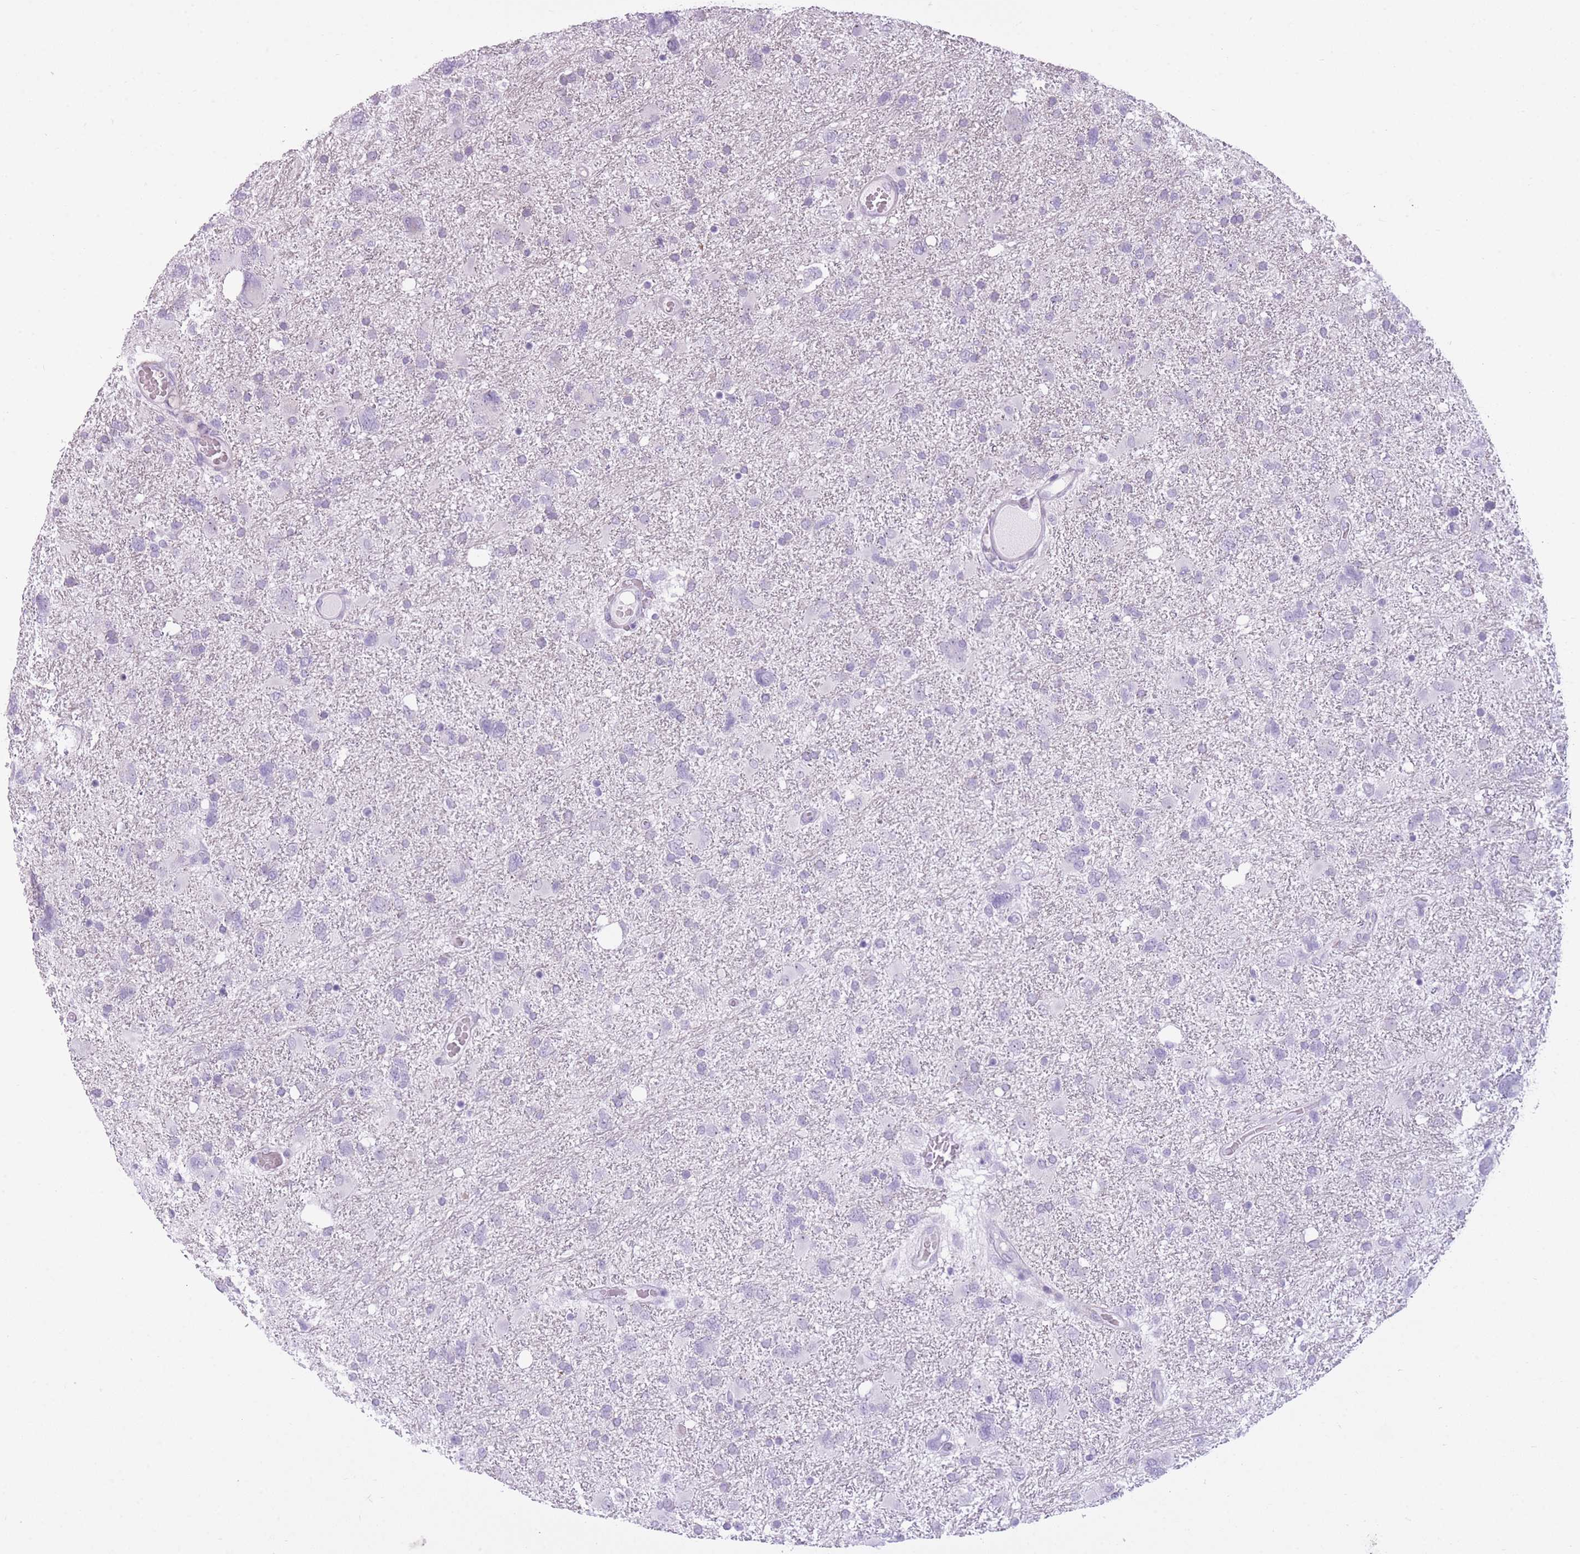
{"staining": {"intensity": "negative", "quantity": "none", "location": "none"}, "tissue": "glioma", "cell_type": "Tumor cells", "image_type": "cancer", "snomed": [{"axis": "morphology", "description": "Glioma, malignant, High grade"}, {"axis": "topography", "description": "Brain"}], "caption": "Tumor cells are negative for brown protein staining in glioma.", "gene": "GOLGA6D", "patient": {"sex": "male", "age": 61}}